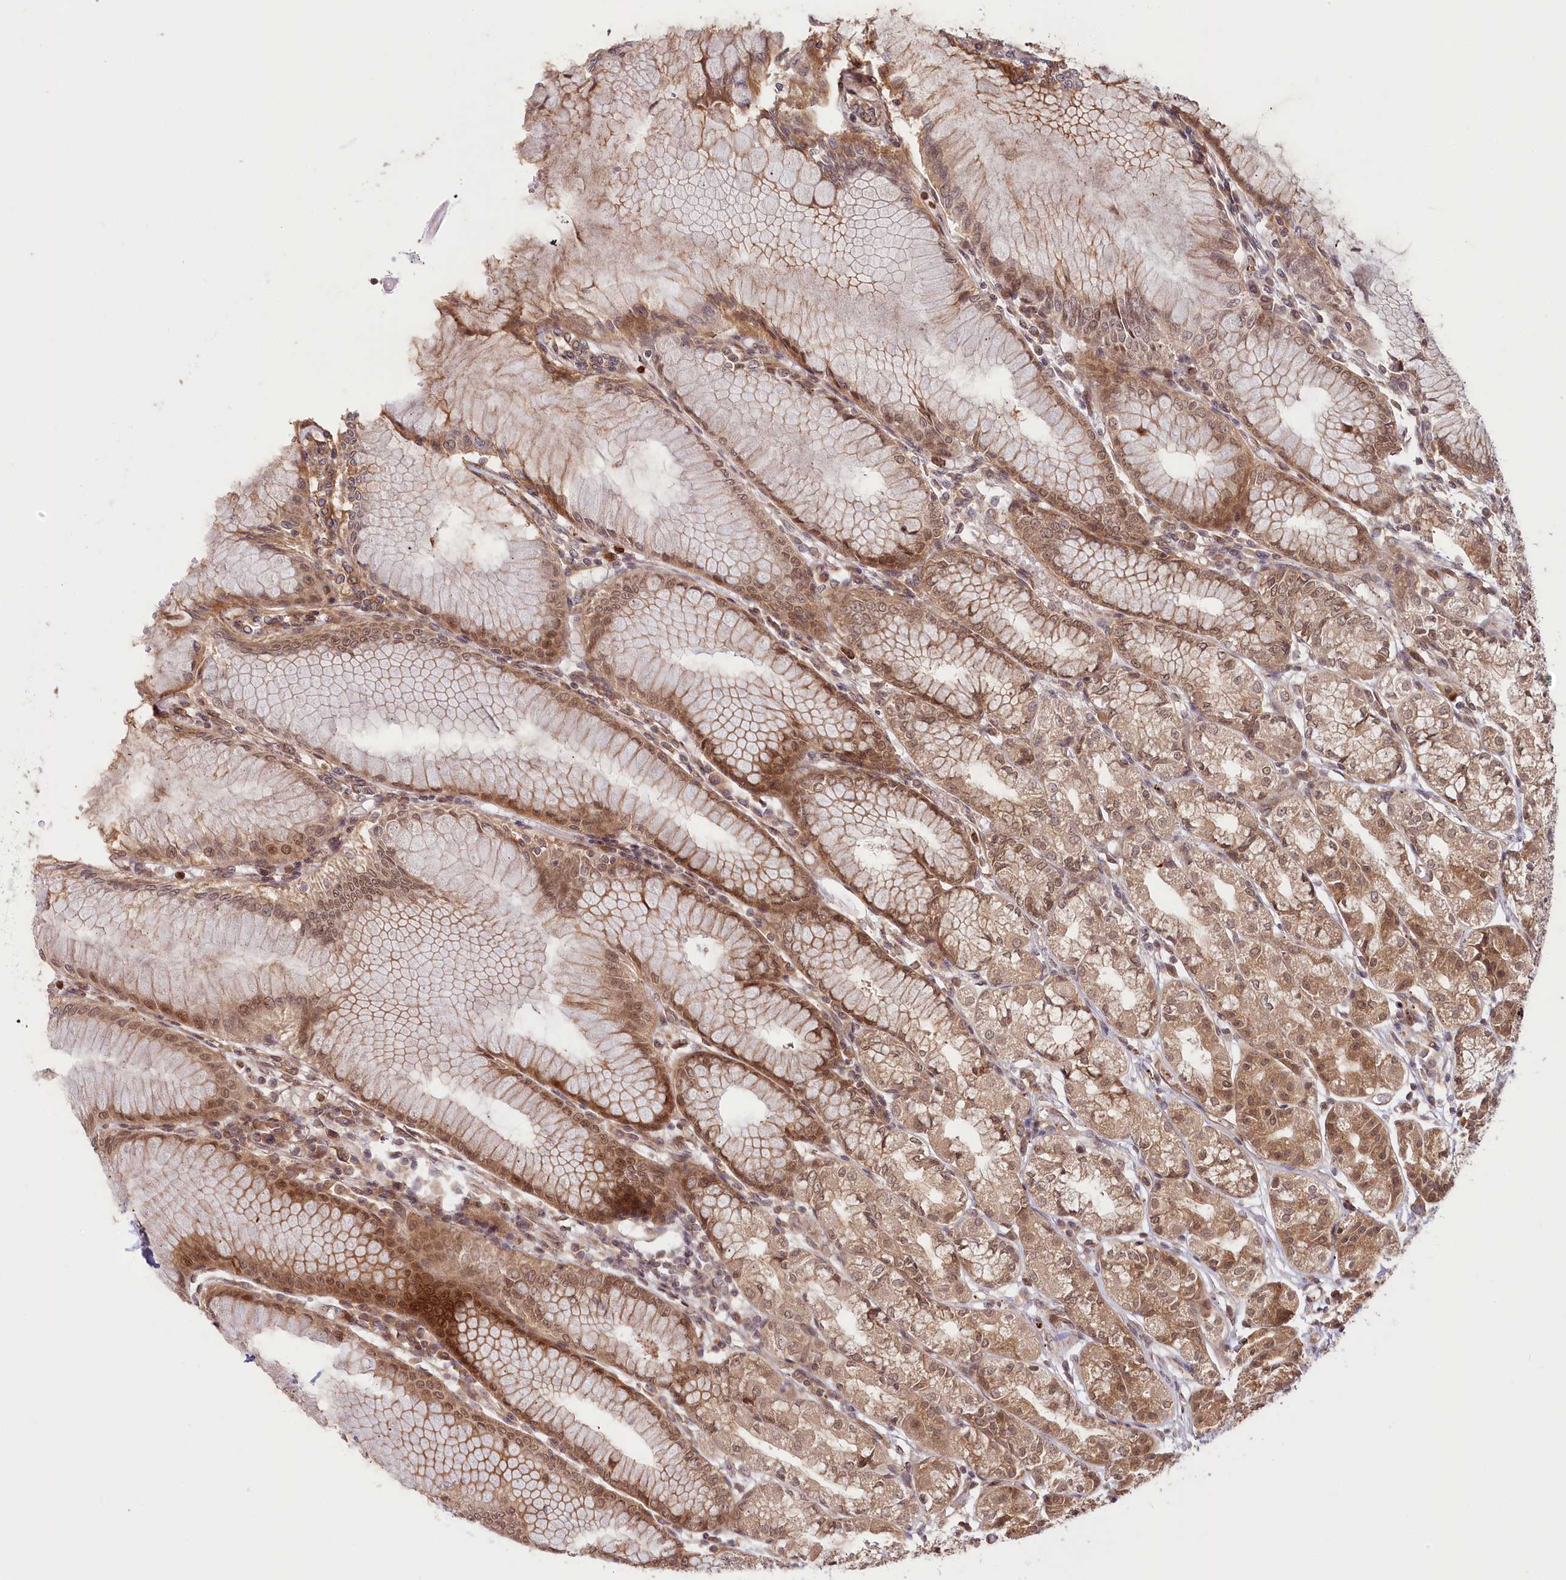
{"staining": {"intensity": "strong", "quantity": ">75%", "location": "cytoplasmic/membranous,nuclear"}, "tissue": "stomach", "cell_type": "Glandular cells", "image_type": "normal", "snomed": [{"axis": "morphology", "description": "Normal tissue, NOS"}, {"axis": "topography", "description": "Stomach"}], "caption": "Normal stomach displays strong cytoplasmic/membranous,nuclear staining in approximately >75% of glandular cells The protein of interest is shown in brown color, while the nuclei are stained blue..", "gene": "CEP70", "patient": {"sex": "female", "age": 57}}